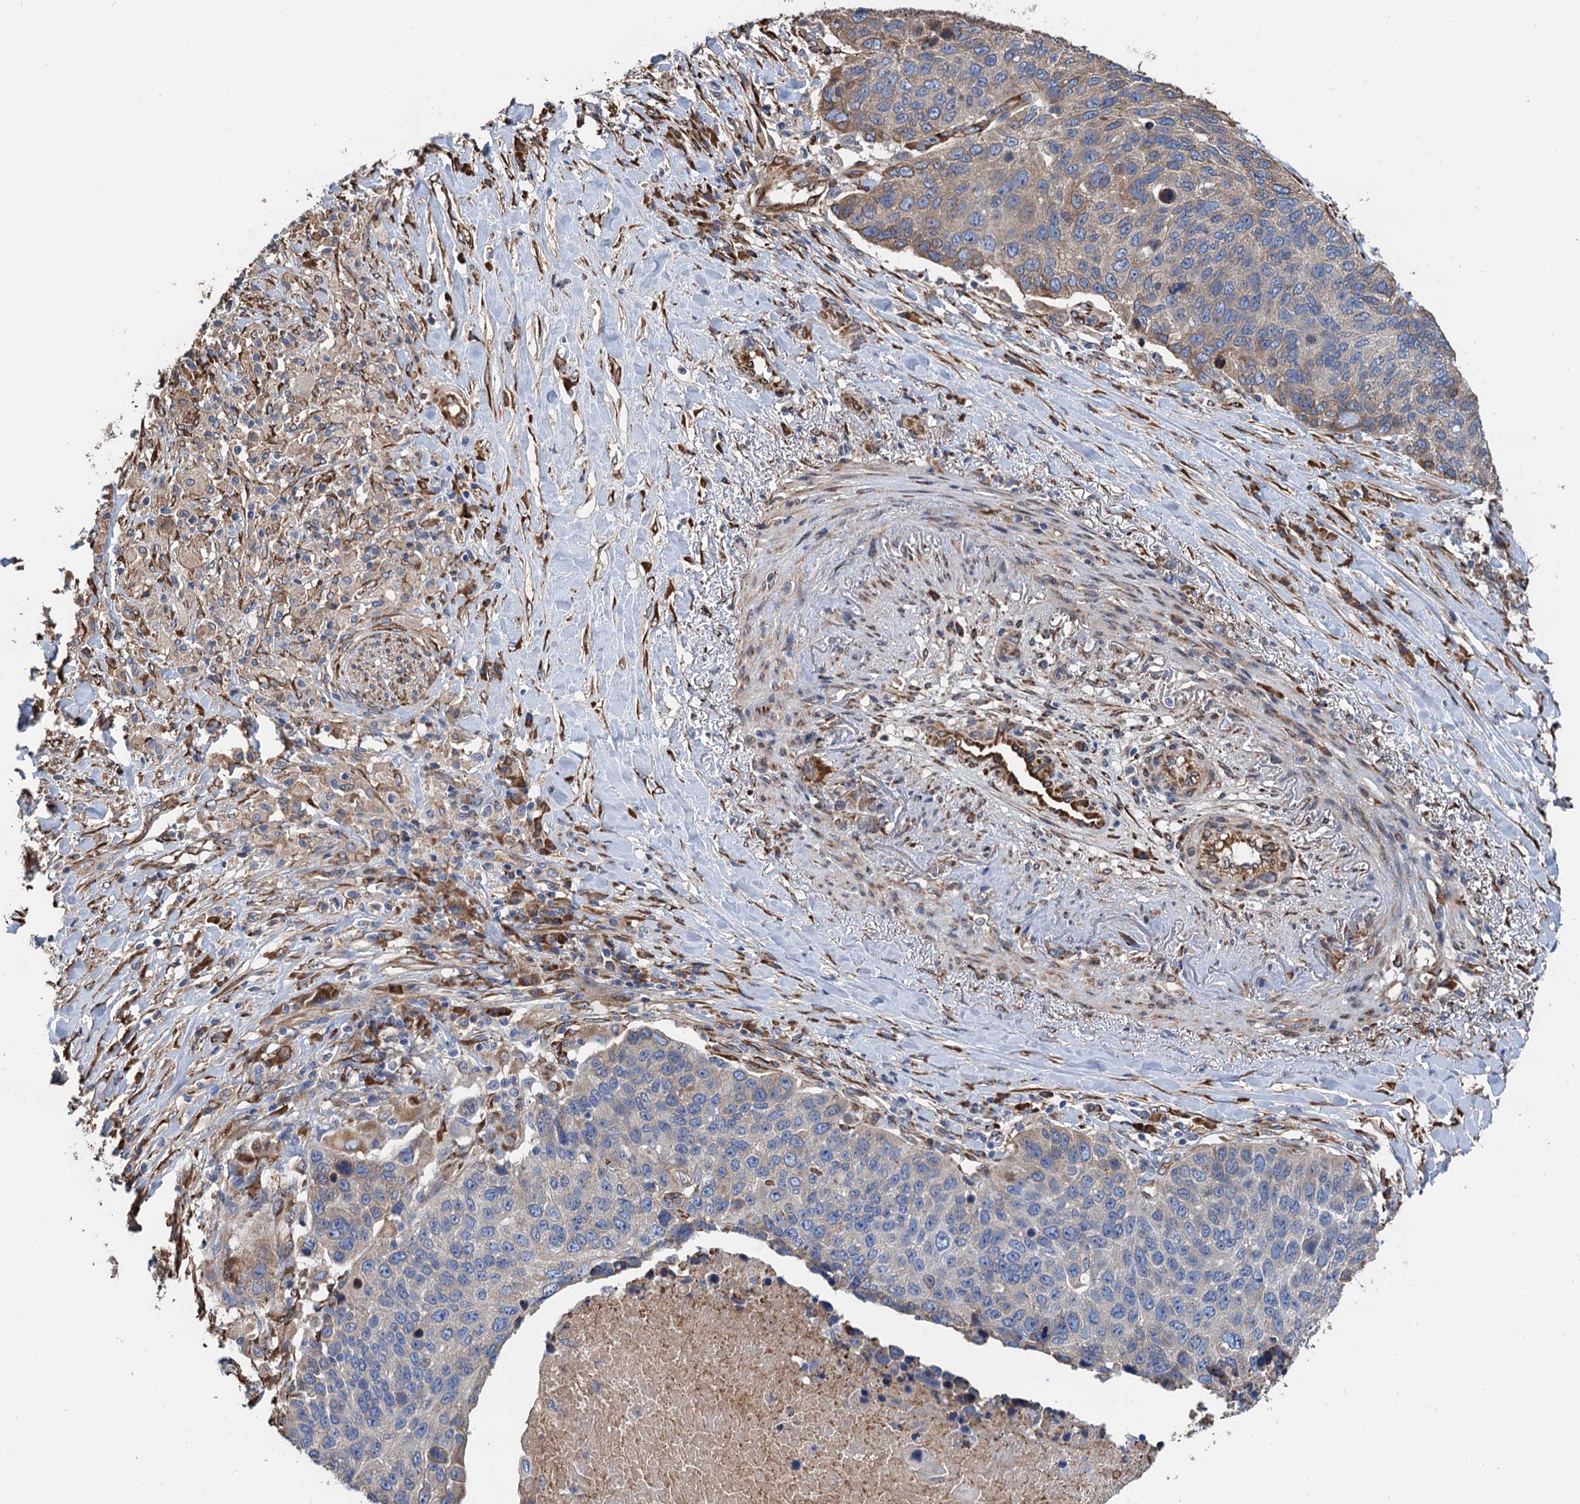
{"staining": {"intensity": "weak", "quantity": "<25%", "location": "cytoplasmic/membranous"}, "tissue": "lung cancer", "cell_type": "Tumor cells", "image_type": "cancer", "snomed": [{"axis": "morphology", "description": "Normal tissue, NOS"}, {"axis": "morphology", "description": "Squamous cell carcinoma, NOS"}, {"axis": "topography", "description": "Lymph node"}, {"axis": "topography", "description": "Lung"}], "caption": "Immunohistochemistry of human lung cancer reveals no staining in tumor cells. Brightfield microscopy of immunohistochemistry stained with DAB (3,3'-diaminobenzidine) (brown) and hematoxylin (blue), captured at high magnification.", "gene": "CNNM1", "patient": {"sex": "male", "age": 66}}